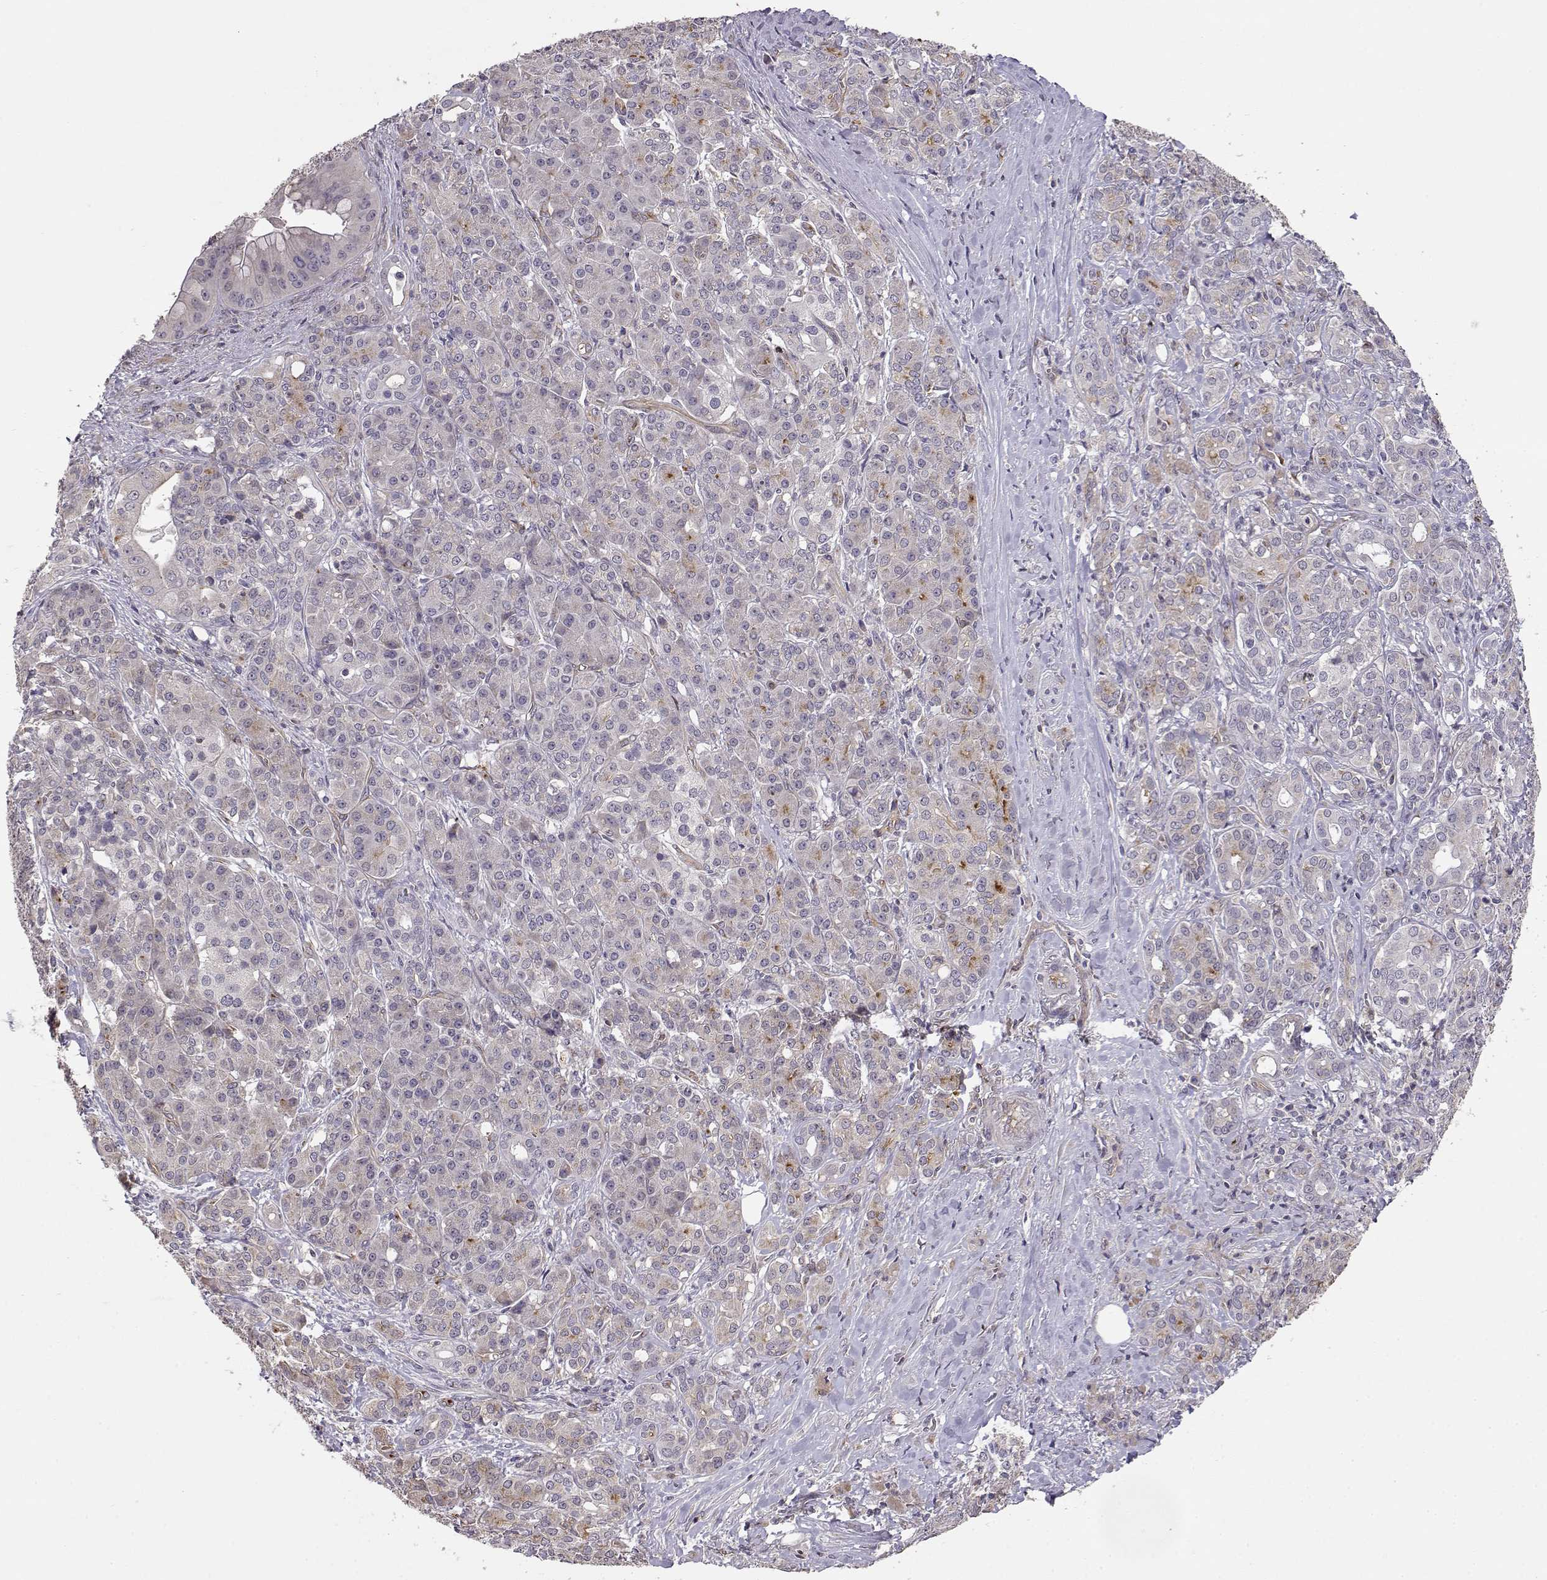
{"staining": {"intensity": "negative", "quantity": "none", "location": "none"}, "tissue": "pancreatic cancer", "cell_type": "Tumor cells", "image_type": "cancer", "snomed": [{"axis": "morphology", "description": "Normal tissue, NOS"}, {"axis": "morphology", "description": "Inflammation, NOS"}, {"axis": "morphology", "description": "Adenocarcinoma, NOS"}, {"axis": "topography", "description": "Pancreas"}], "caption": "A photomicrograph of human pancreatic cancer is negative for staining in tumor cells. (DAB (3,3'-diaminobenzidine) IHC with hematoxylin counter stain).", "gene": "IFITM1", "patient": {"sex": "male", "age": 57}}